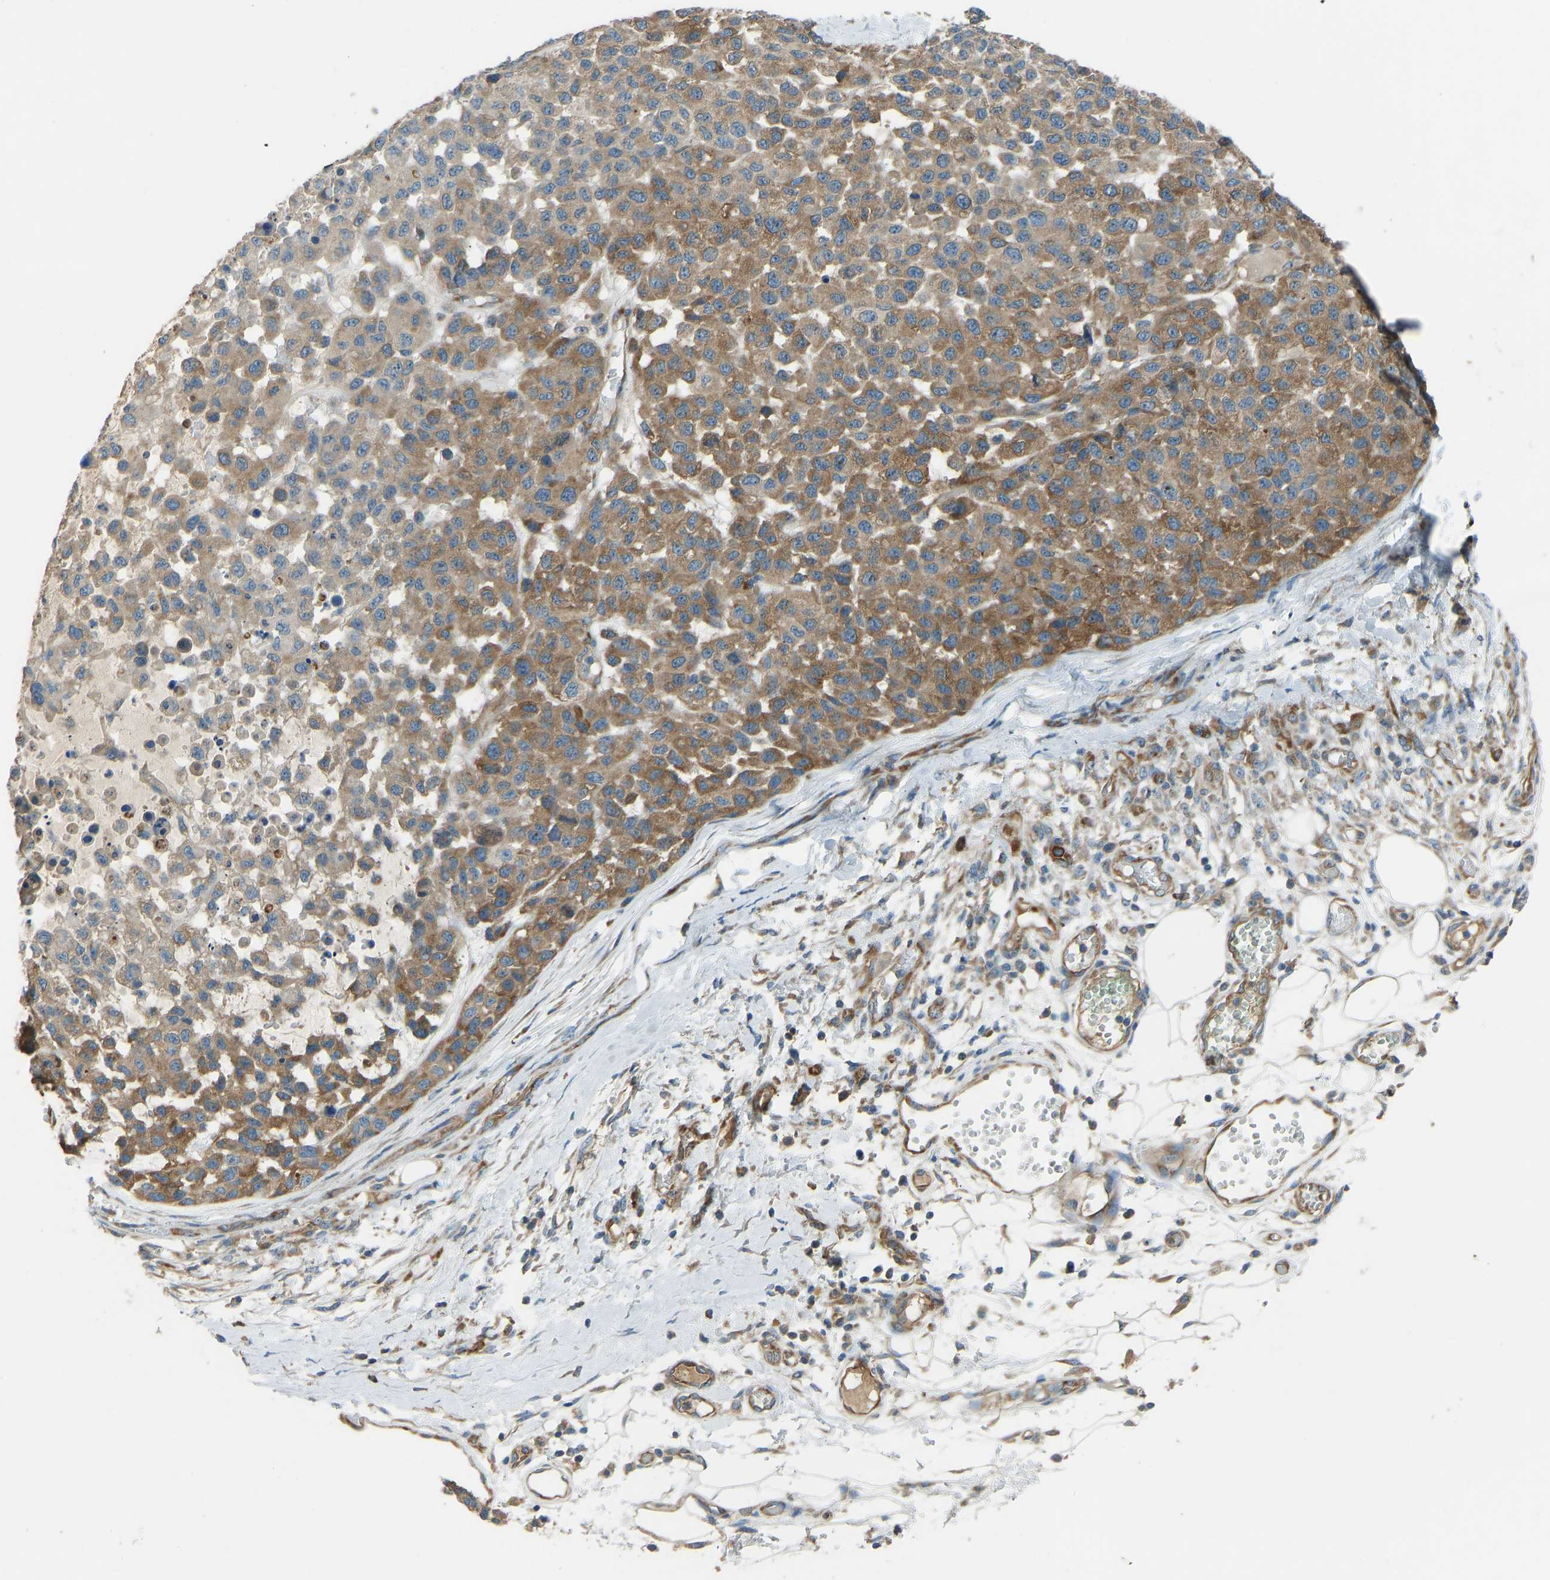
{"staining": {"intensity": "moderate", "quantity": ">75%", "location": "cytoplasmic/membranous"}, "tissue": "melanoma", "cell_type": "Tumor cells", "image_type": "cancer", "snomed": [{"axis": "morphology", "description": "Malignant melanoma, NOS"}, {"axis": "topography", "description": "Skin"}], "caption": "This micrograph exhibits IHC staining of melanoma, with medium moderate cytoplasmic/membranous expression in about >75% of tumor cells.", "gene": "STAU2", "patient": {"sex": "male", "age": 62}}